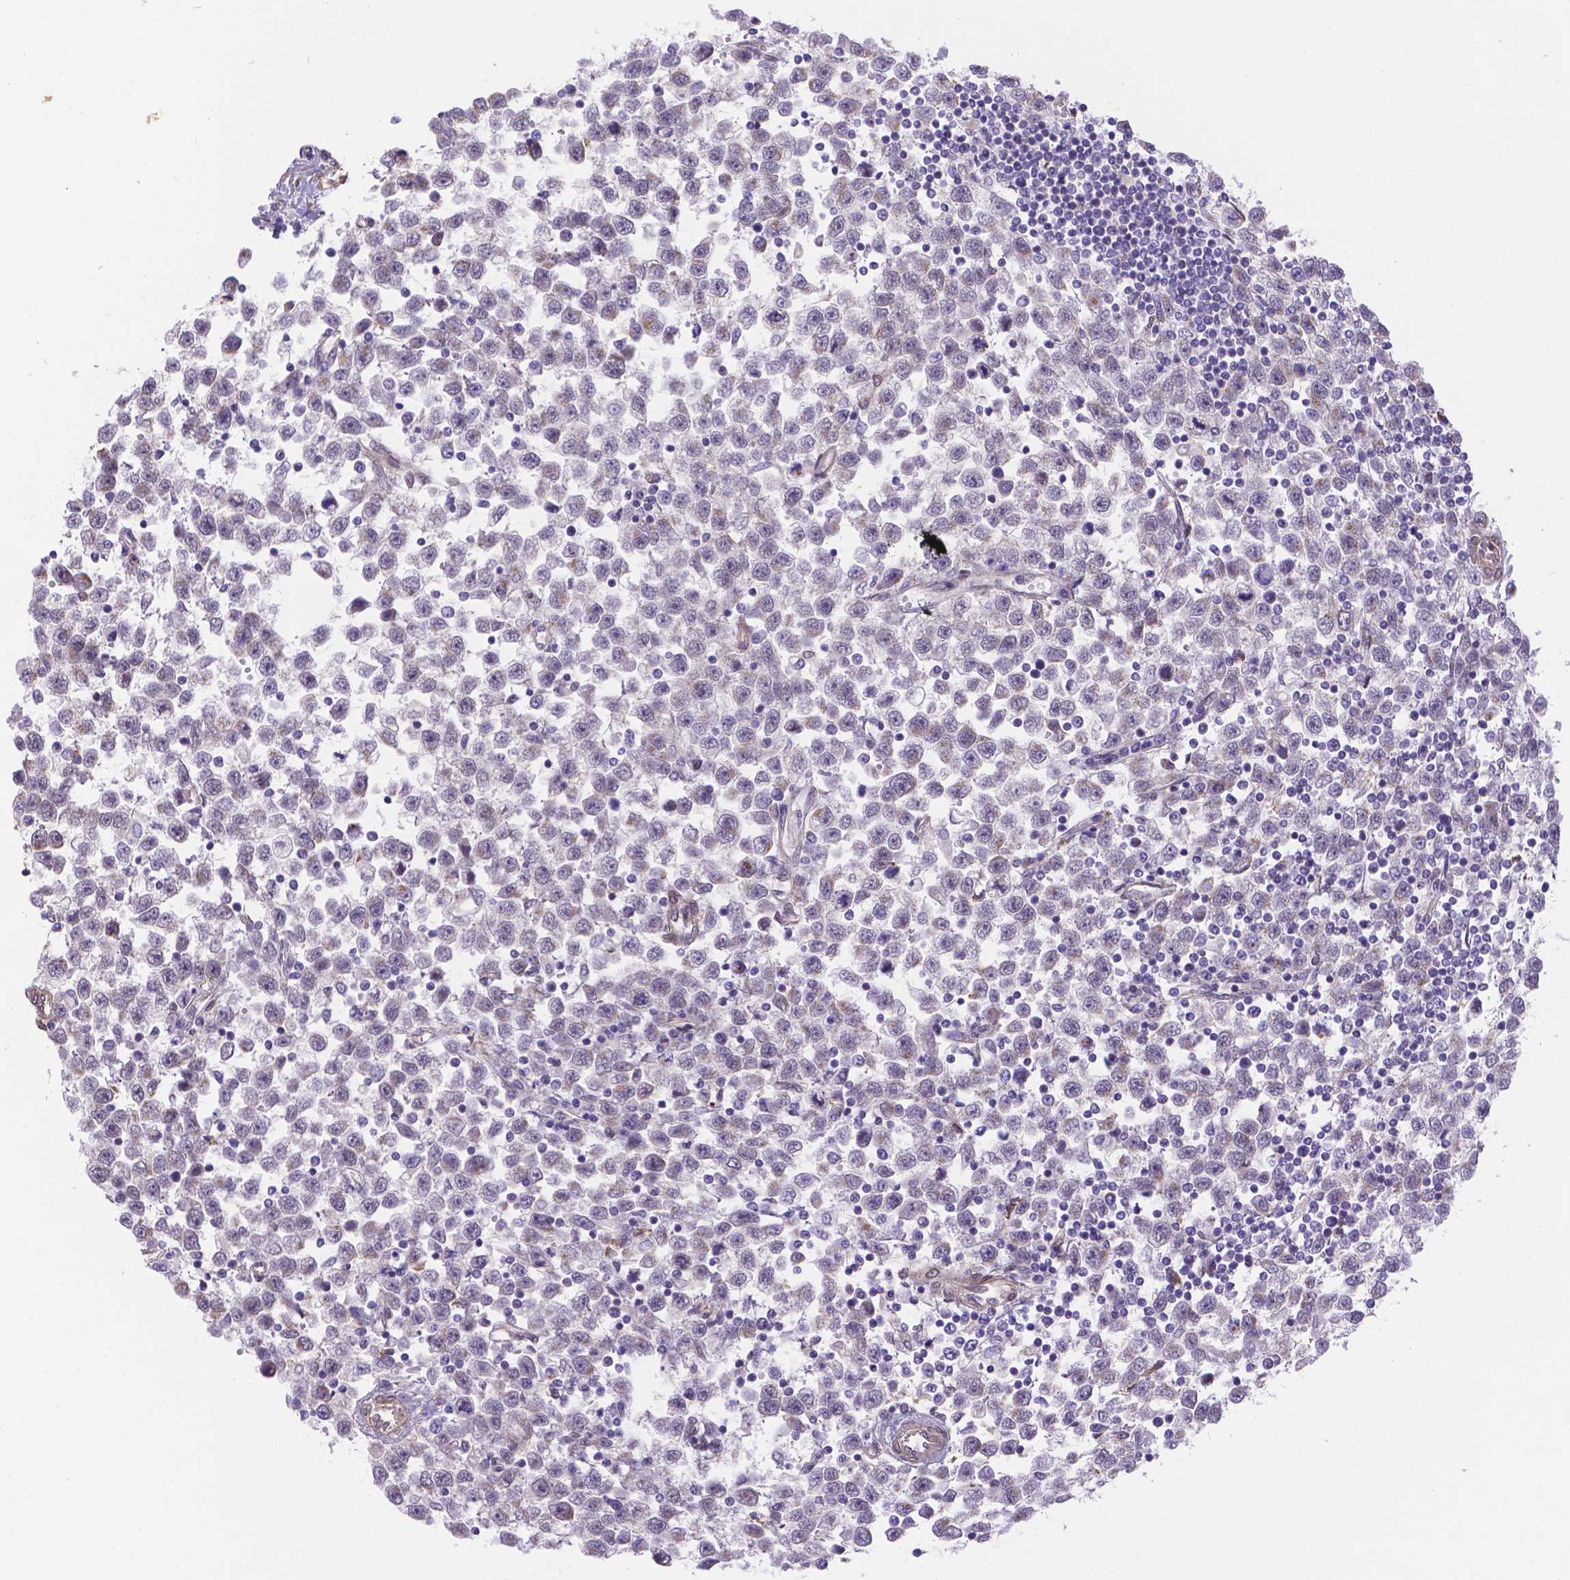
{"staining": {"intensity": "weak", "quantity": "25%-75%", "location": "cytoplasmic/membranous"}, "tissue": "testis cancer", "cell_type": "Tumor cells", "image_type": "cancer", "snomed": [{"axis": "morphology", "description": "Seminoma, NOS"}, {"axis": "topography", "description": "Testis"}], "caption": "Human testis cancer stained with a brown dye exhibits weak cytoplasmic/membranous positive expression in approximately 25%-75% of tumor cells.", "gene": "YAP1", "patient": {"sex": "male", "age": 34}}